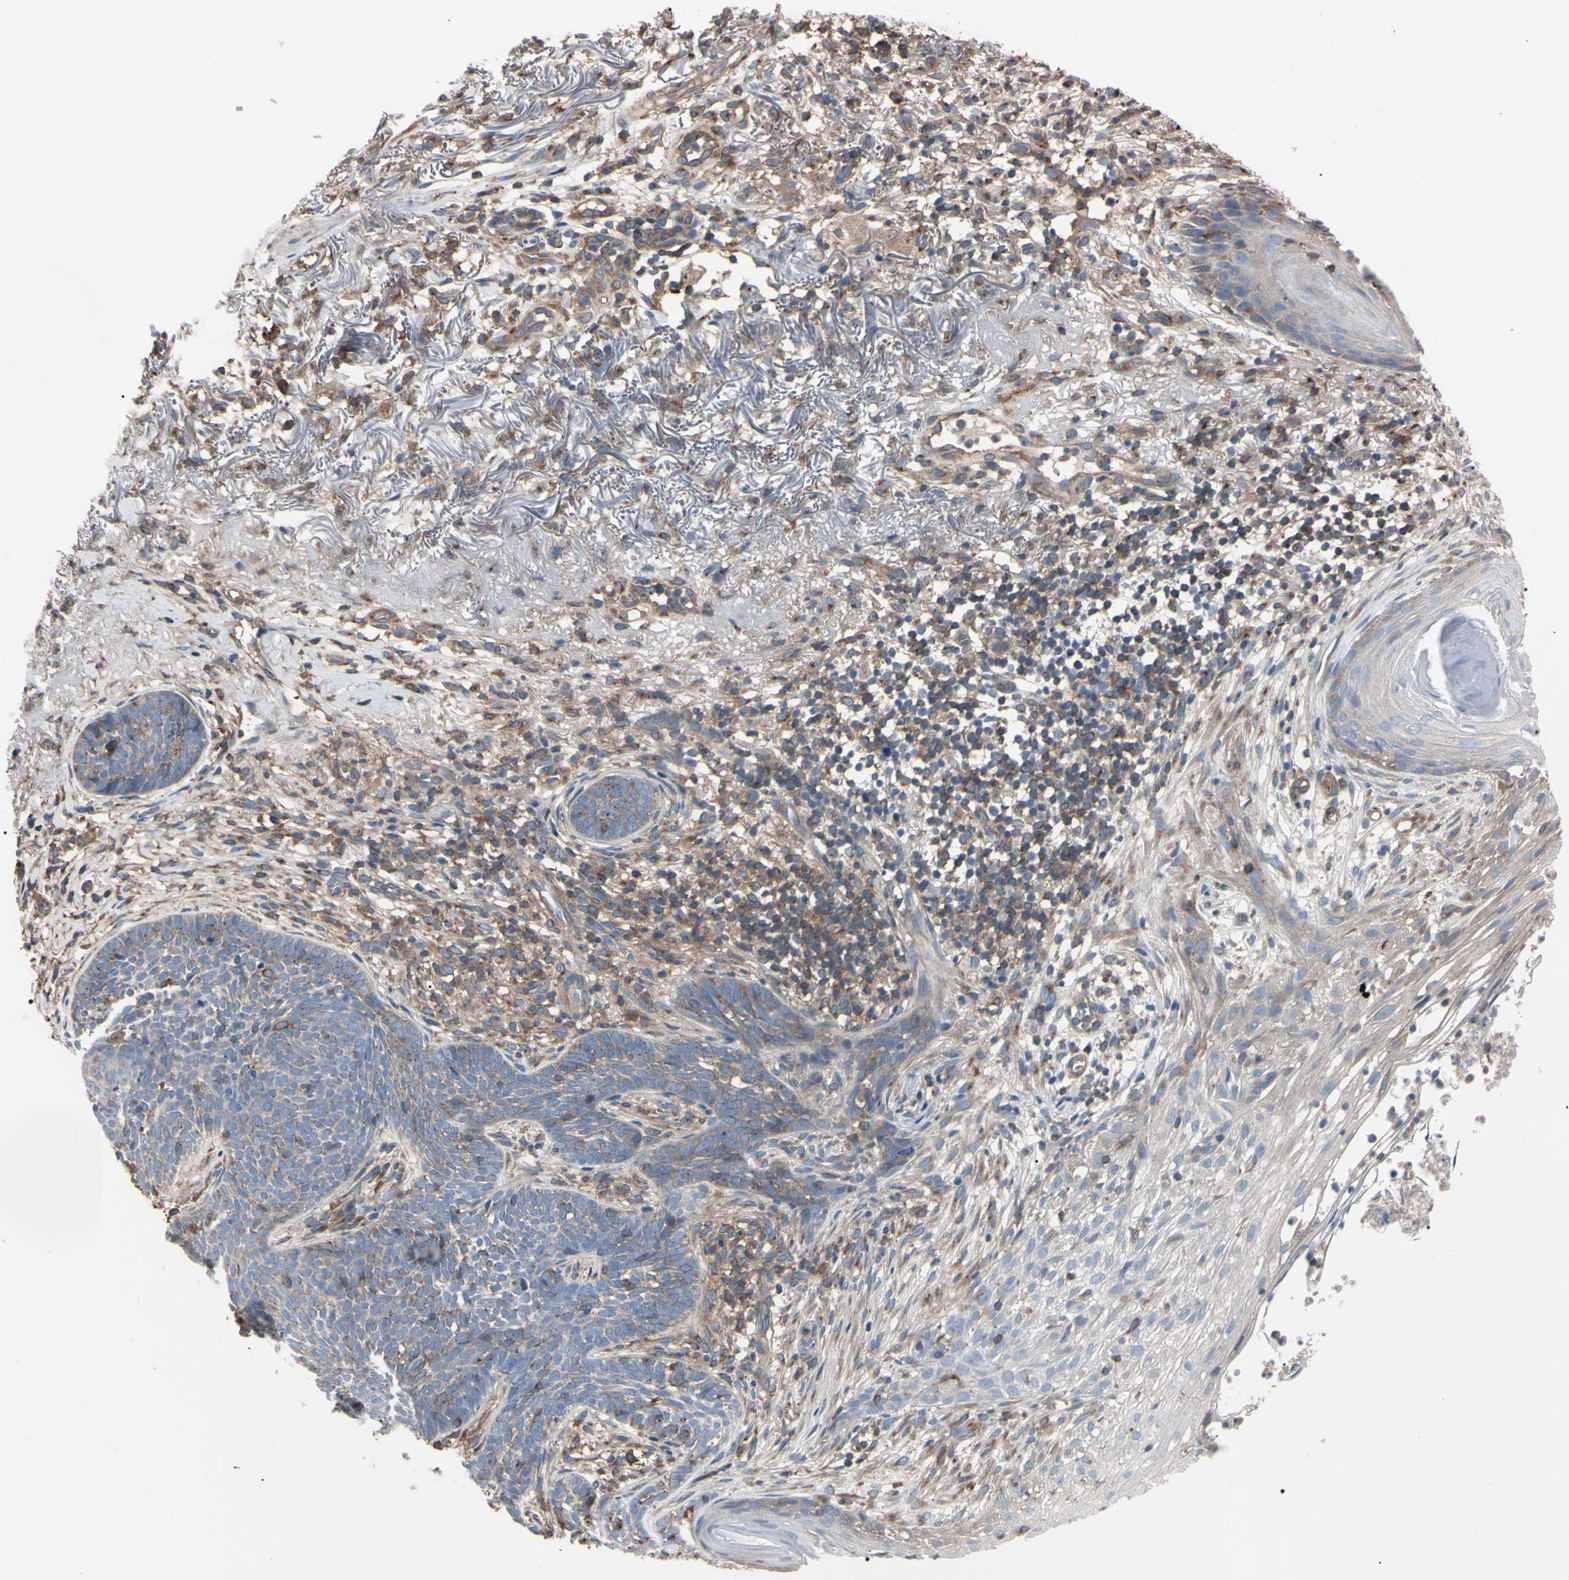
{"staining": {"intensity": "weak", "quantity": ">75%", "location": "cytoplasmic/membranous"}, "tissue": "skin cancer", "cell_type": "Tumor cells", "image_type": "cancer", "snomed": [{"axis": "morphology", "description": "Basal cell carcinoma"}, {"axis": "topography", "description": "Skin"}], "caption": "An IHC micrograph of neoplastic tissue is shown. Protein staining in brown labels weak cytoplasmic/membranous positivity in skin cancer within tumor cells. (DAB (3,3'-diaminobenzidine) IHC, brown staining for protein, blue staining for nuclei).", "gene": "PRKACA", "patient": {"sex": "female", "age": 70}}